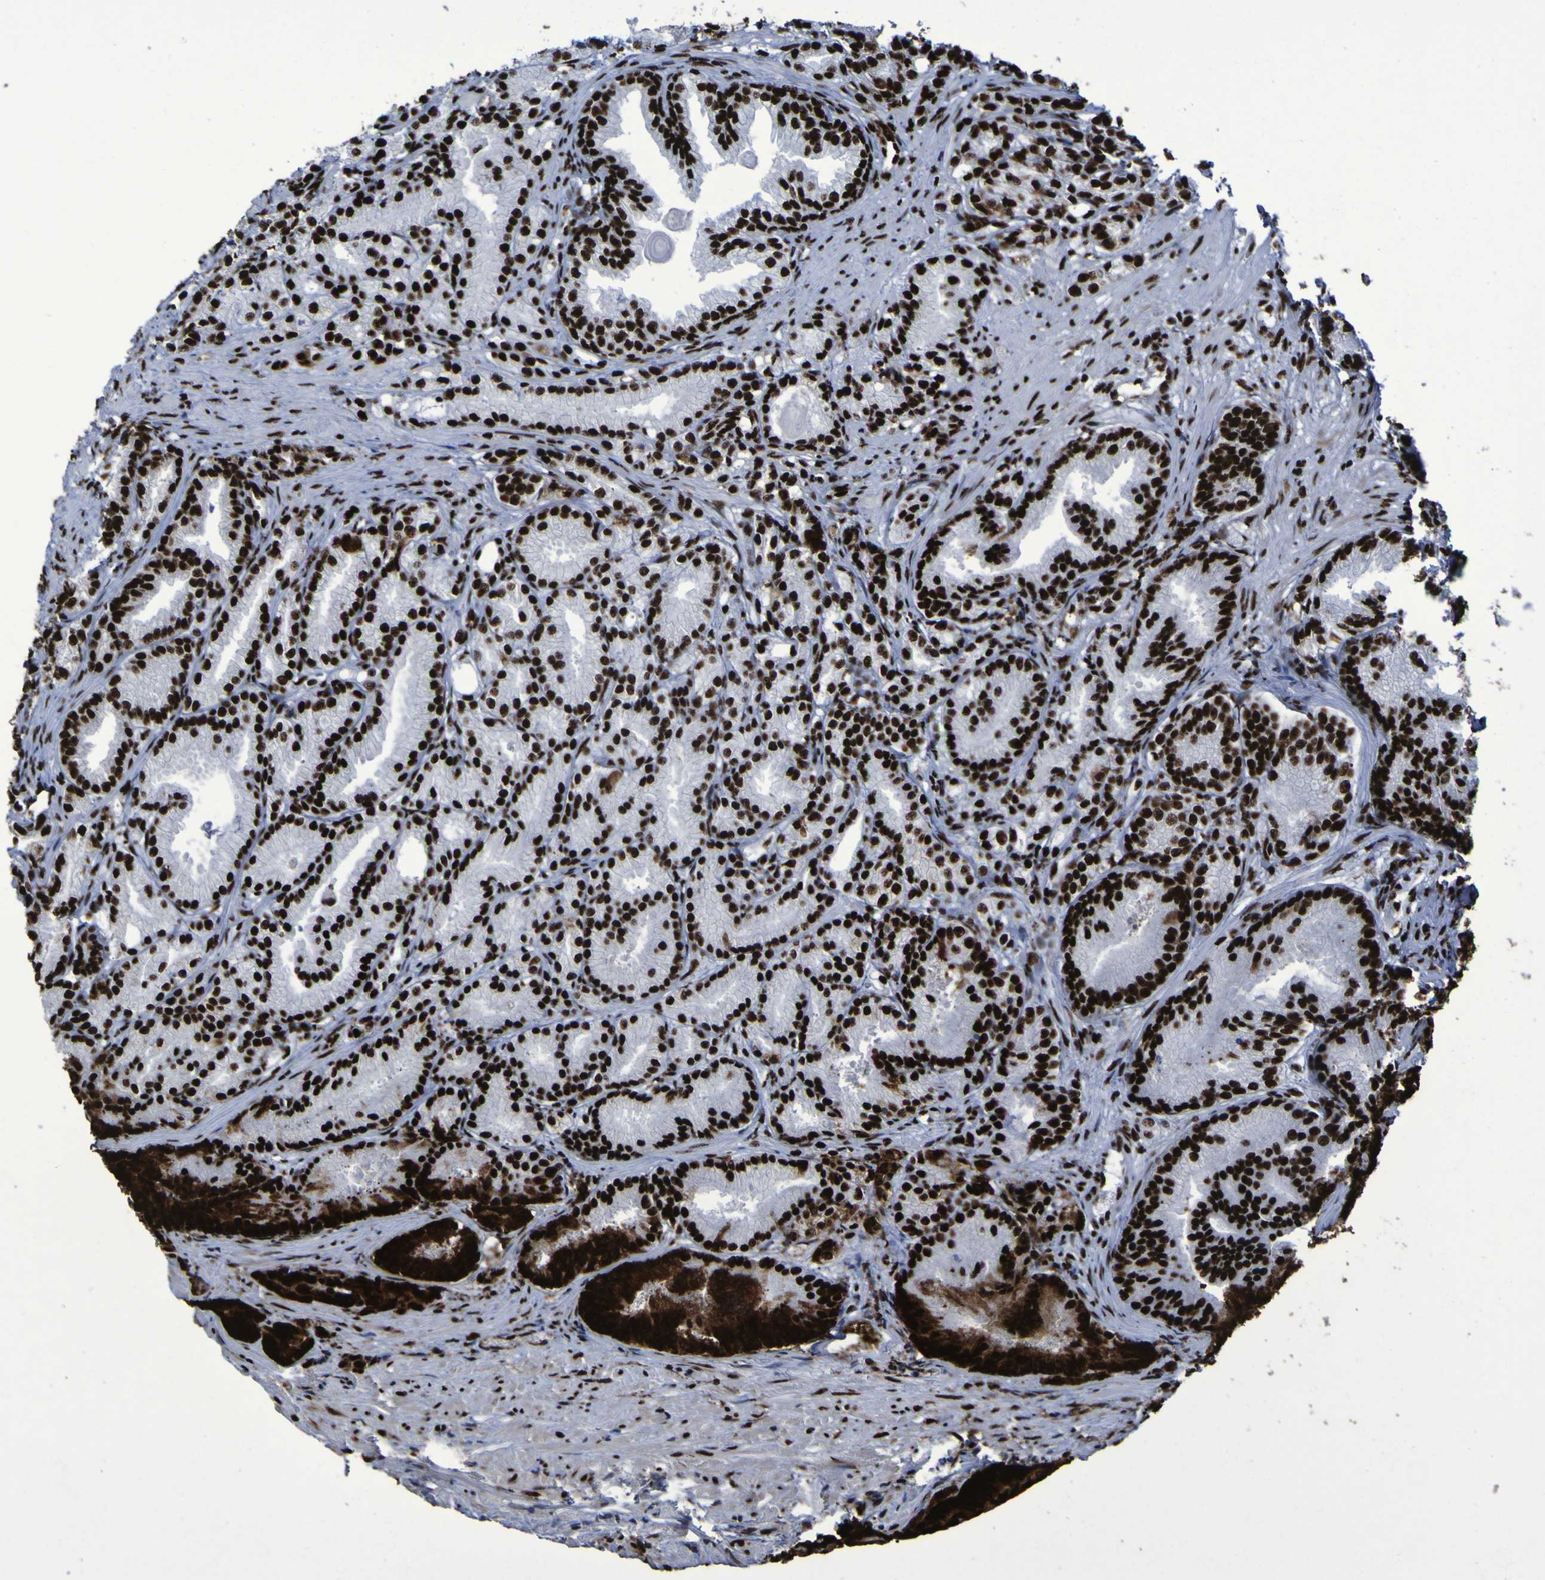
{"staining": {"intensity": "strong", "quantity": ">75%", "location": "nuclear"}, "tissue": "prostate cancer", "cell_type": "Tumor cells", "image_type": "cancer", "snomed": [{"axis": "morphology", "description": "Adenocarcinoma, Low grade"}, {"axis": "topography", "description": "Prostate"}], "caption": "Brown immunohistochemical staining in human prostate cancer (adenocarcinoma (low-grade)) demonstrates strong nuclear positivity in approximately >75% of tumor cells. (Brightfield microscopy of DAB IHC at high magnification).", "gene": "NPM1", "patient": {"sex": "male", "age": 72}}